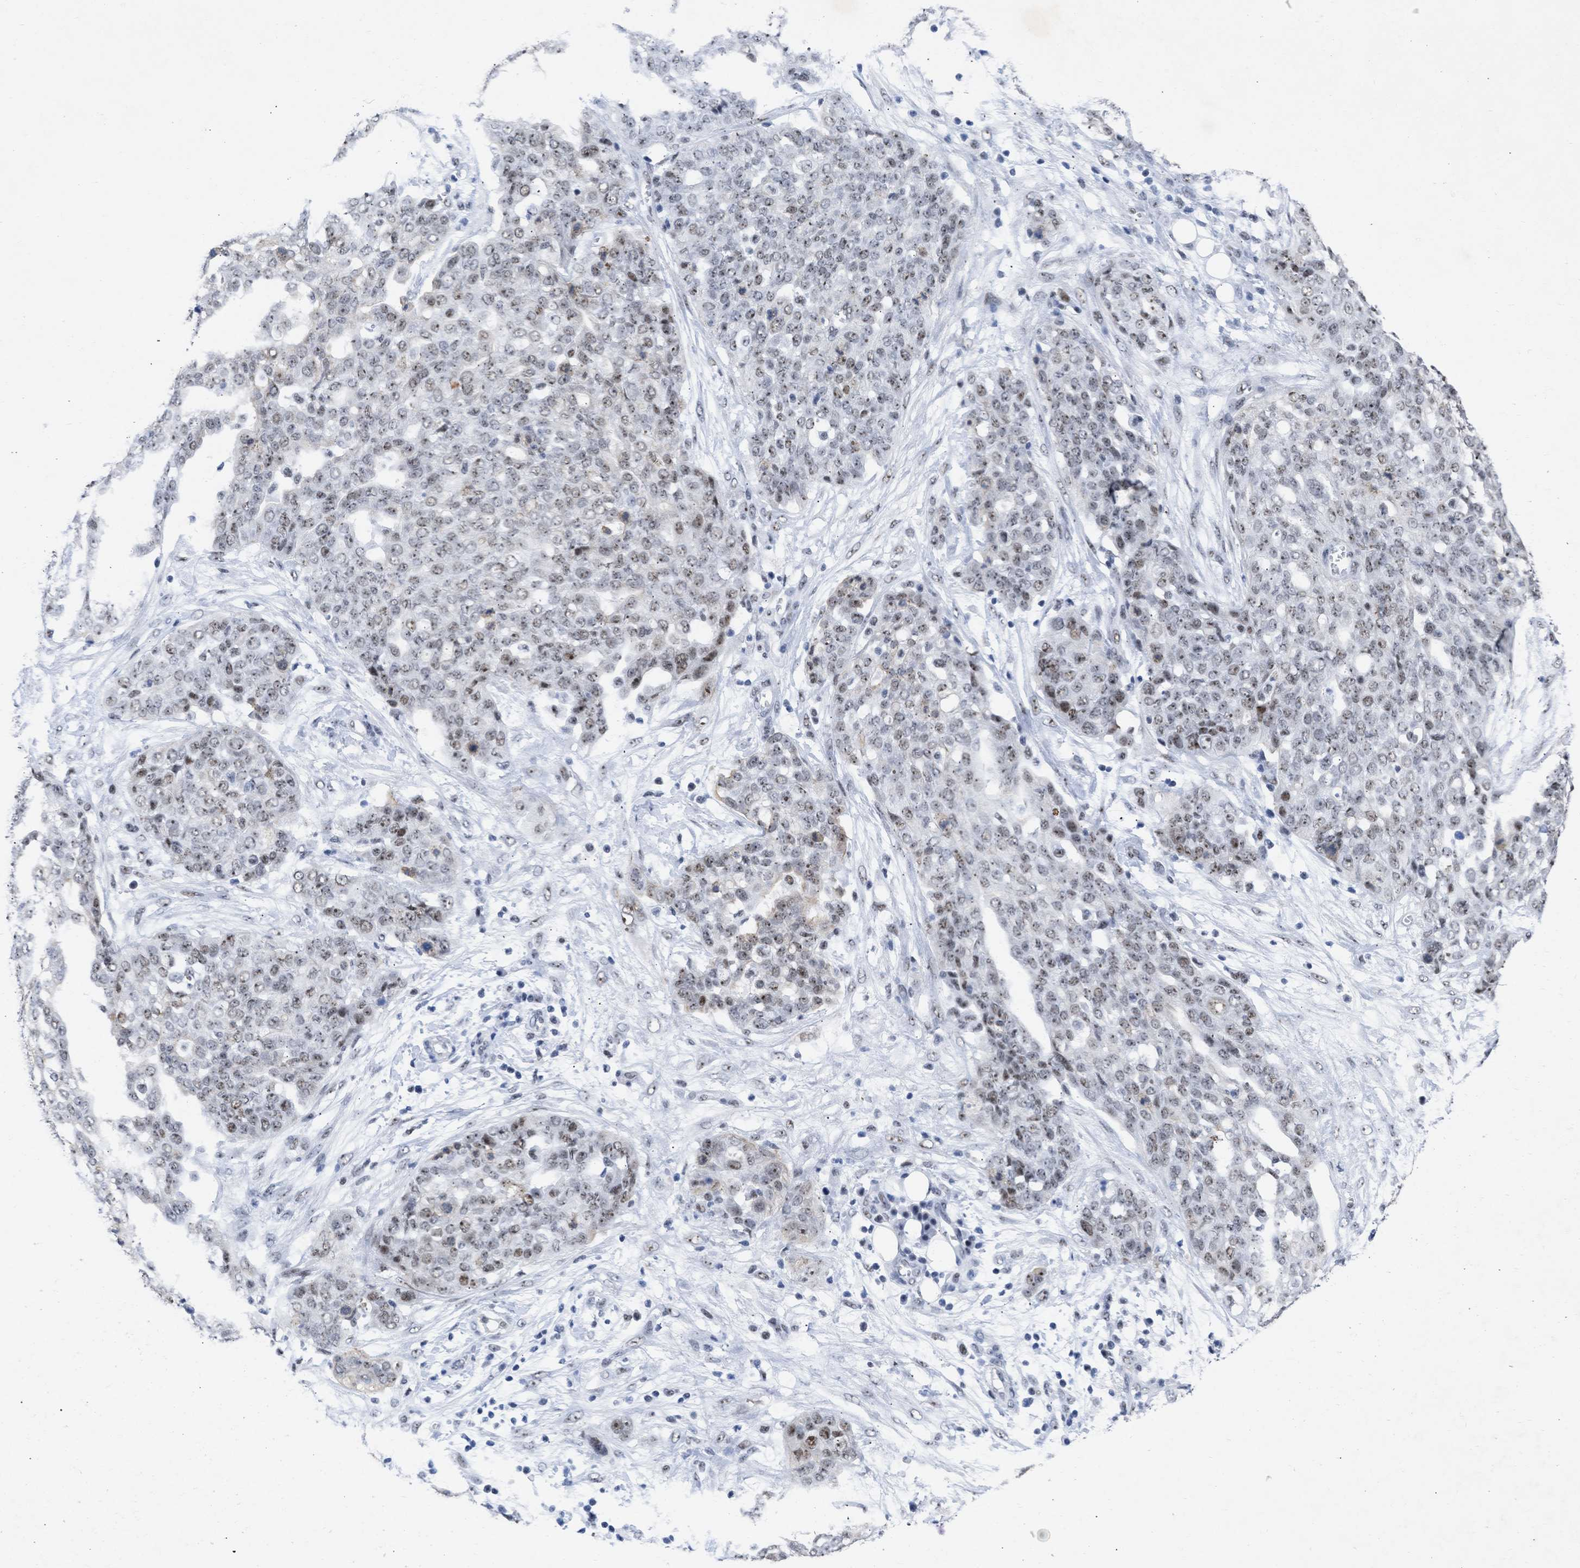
{"staining": {"intensity": "weak", "quantity": ">75%", "location": "nuclear"}, "tissue": "ovarian cancer", "cell_type": "Tumor cells", "image_type": "cancer", "snomed": [{"axis": "morphology", "description": "Cystadenocarcinoma, serous, NOS"}, {"axis": "topography", "description": "Soft tissue"}, {"axis": "topography", "description": "Ovary"}], "caption": "Immunohistochemical staining of human ovarian serous cystadenocarcinoma demonstrates low levels of weak nuclear protein expression in about >75% of tumor cells.", "gene": "DDX41", "patient": {"sex": "female", "age": 57}}